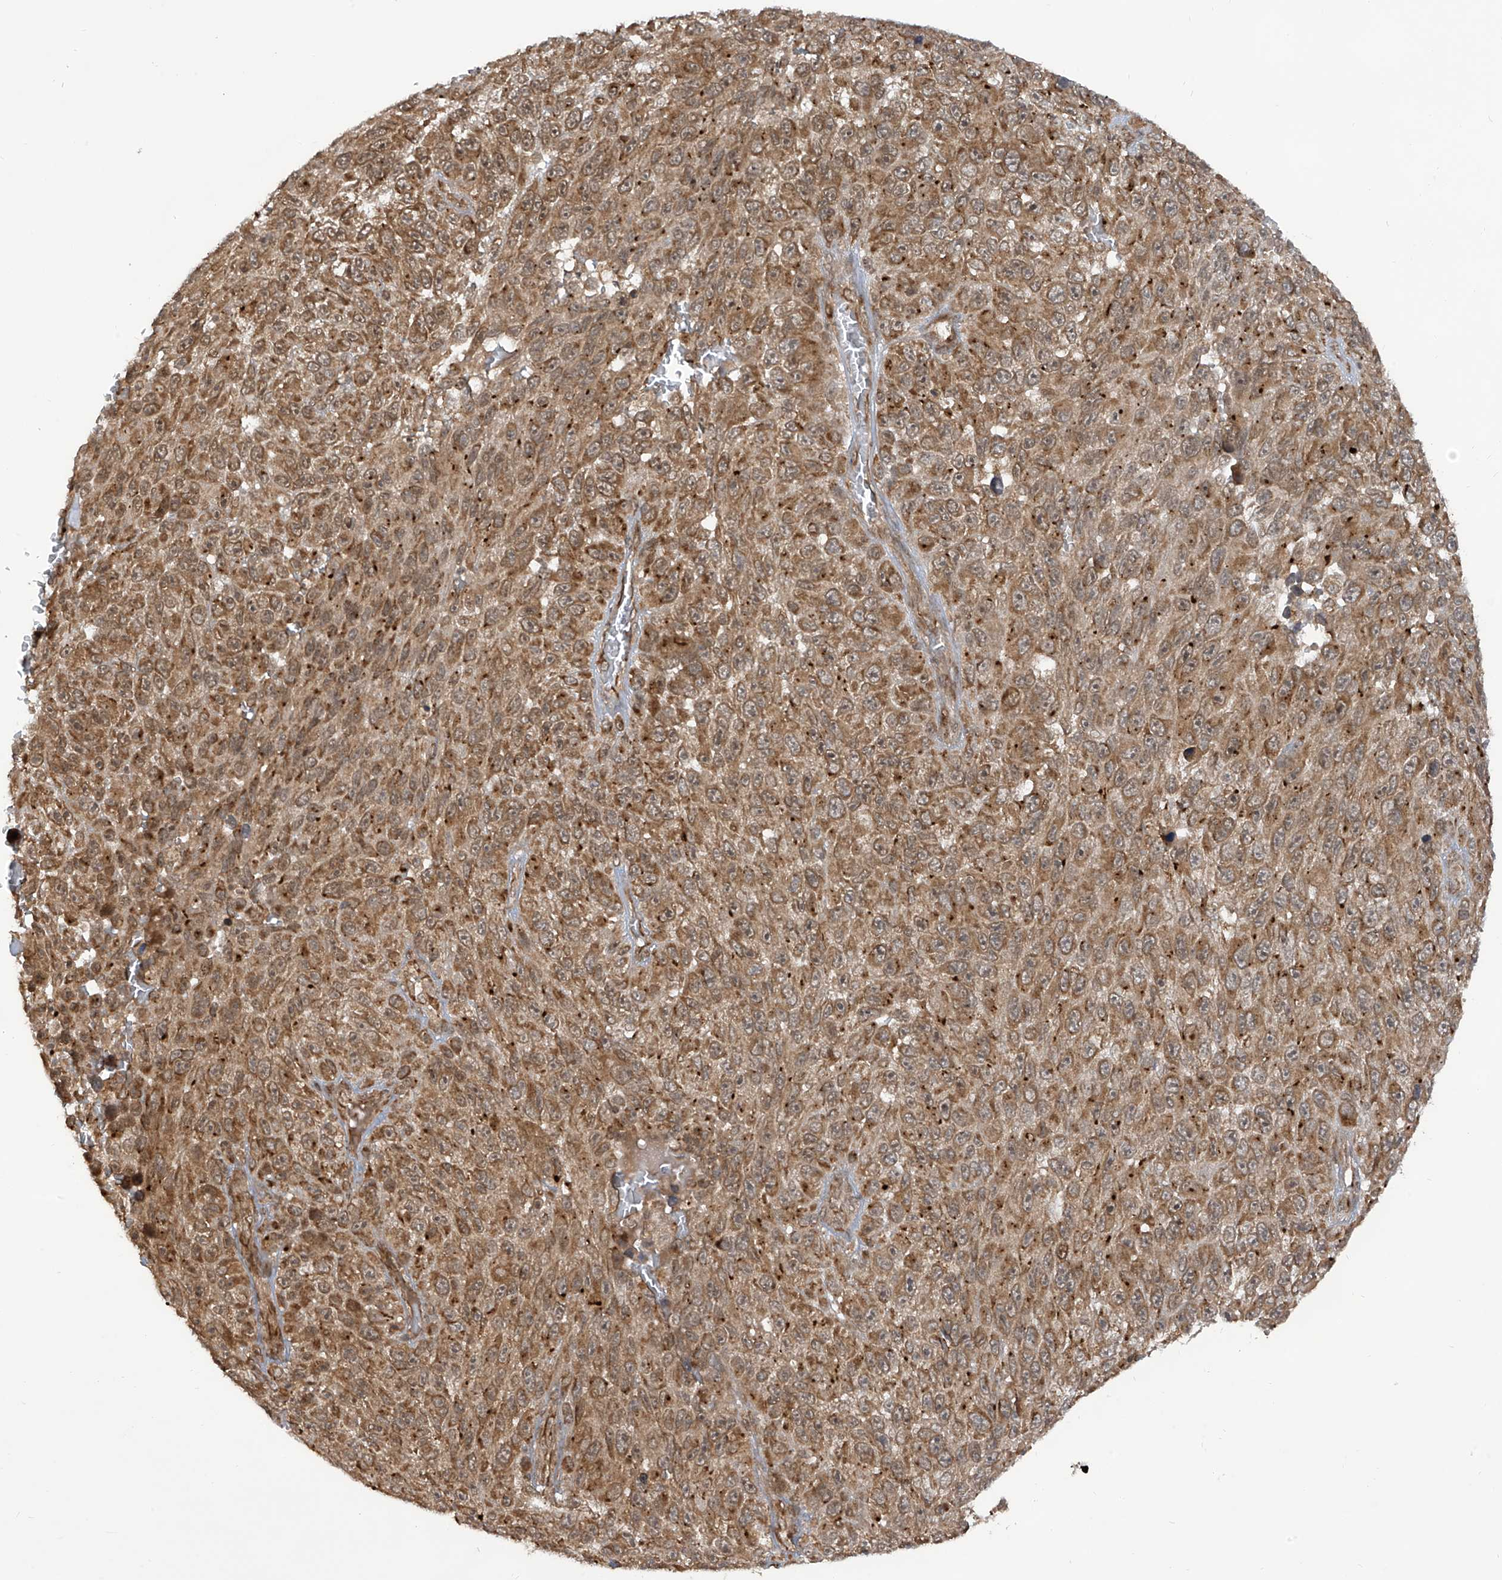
{"staining": {"intensity": "moderate", "quantity": ">75%", "location": "cytoplasmic/membranous"}, "tissue": "melanoma", "cell_type": "Tumor cells", "image_type": "cancer", "snomed": [{"axis": "morphology", "description": "Malignant melanoma, NOS"}, {"axis": "topography", "description": "Skin"}], "caption": "High-power microscopy captured an immunohistochemistry (IHC) image of melanoma, revealing moderate cytoplasmic/membranous staining in approximately >75% of tumor cells.", "gene": "TRIM67", "patient": {"sex": "female", "age": 96}}